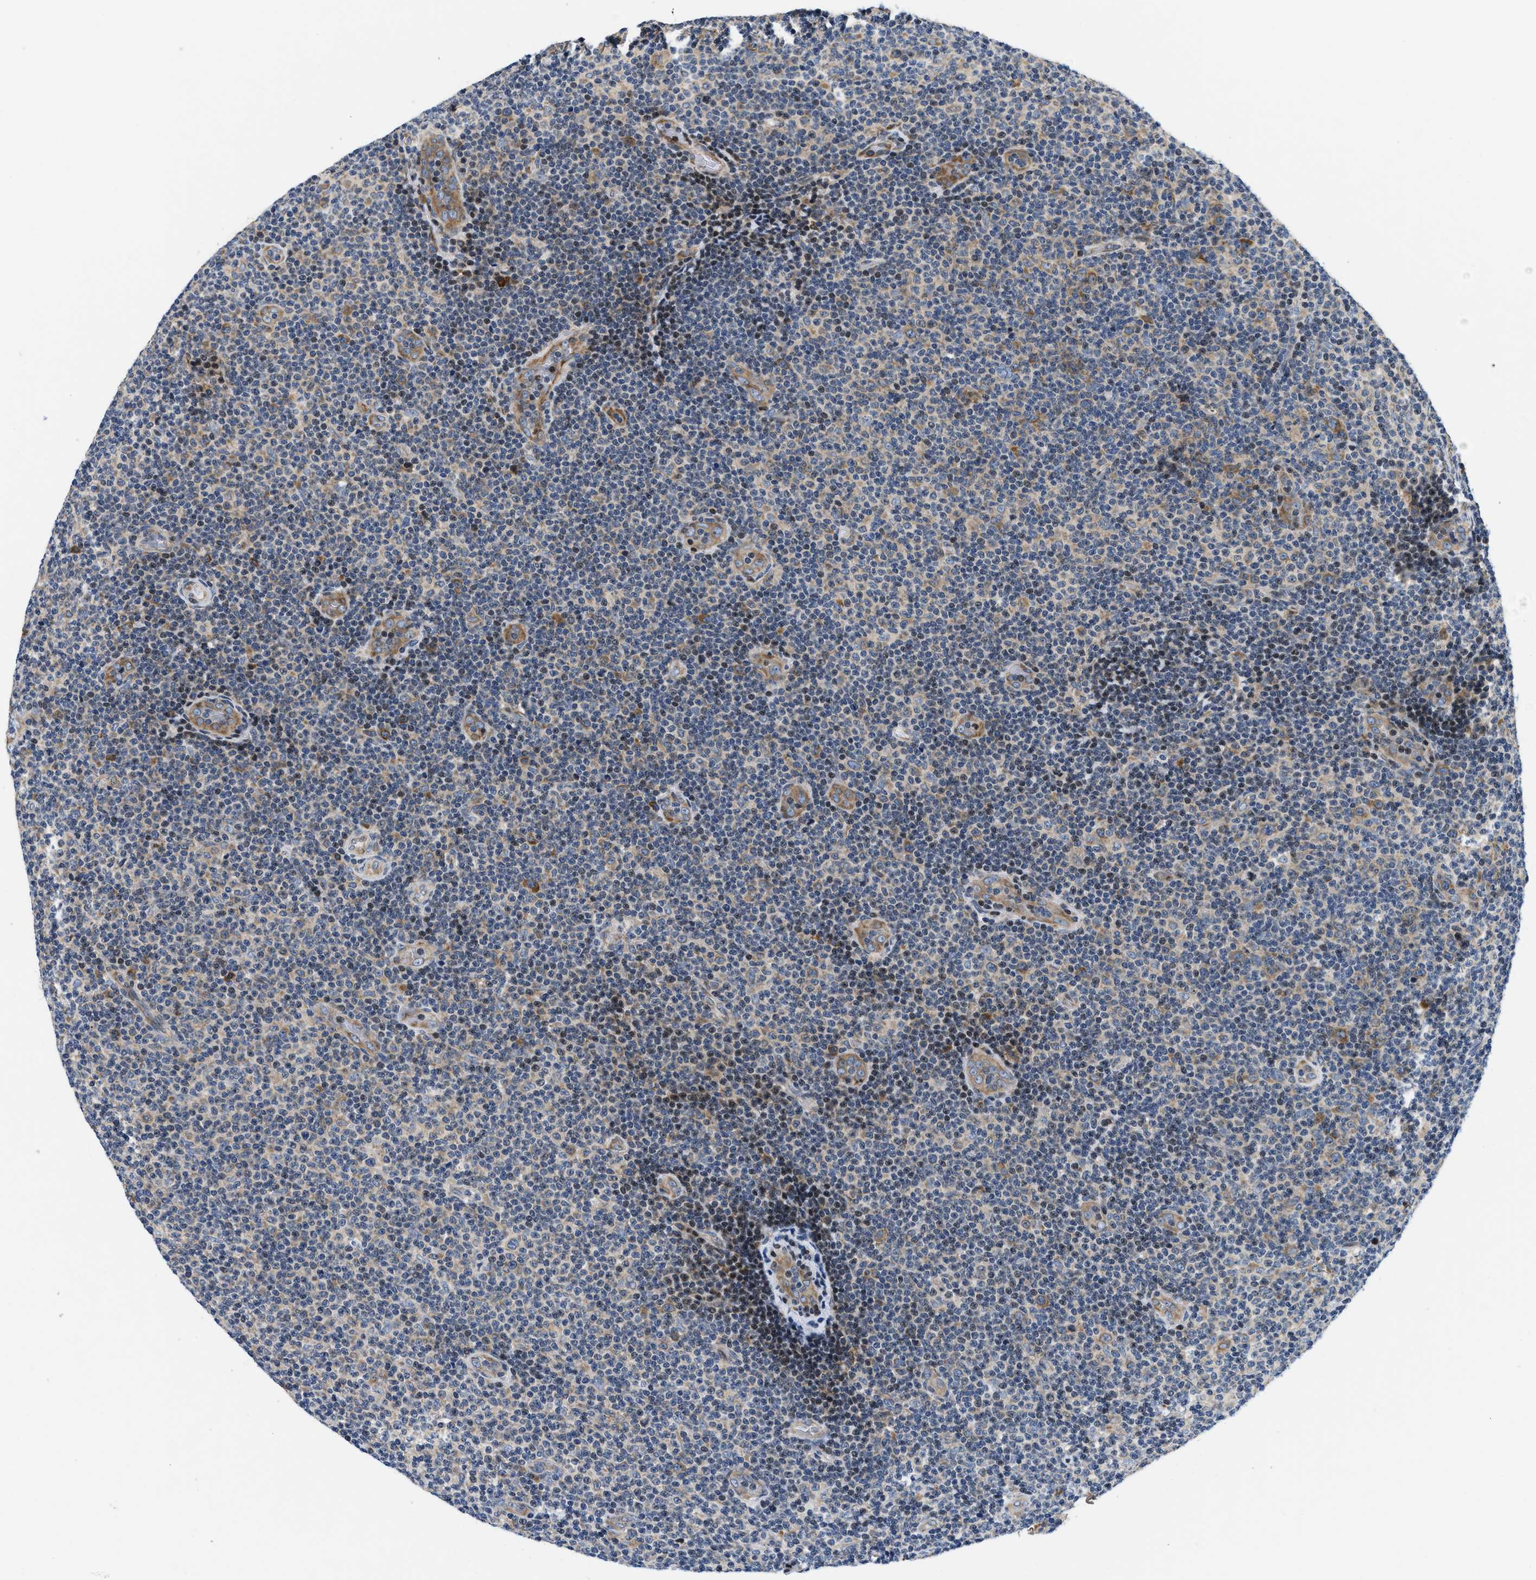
{"staining": {"intensity": "weak", "quantity": "25%-75%", "location": "cytoplasmic/membranous"}, "tissue": "lymphoma", "cell_type": "Tumor cells", "image_type": "cancer", "snomed": [{"axis": "morphology", "description": "Malignant lymphoma, non-Hodgkin's type, Low grade"}, {"axis": "topography", "description": "Lymph node"}], "caption": "Lymphoma was stained to show a protein in brown. There is low levels of weak cytoplasmic/membranous positivity in about 25%-75% of tumor cells.", "gene": "IKBKE", "patient": {"sex": "male", "age": 83}}